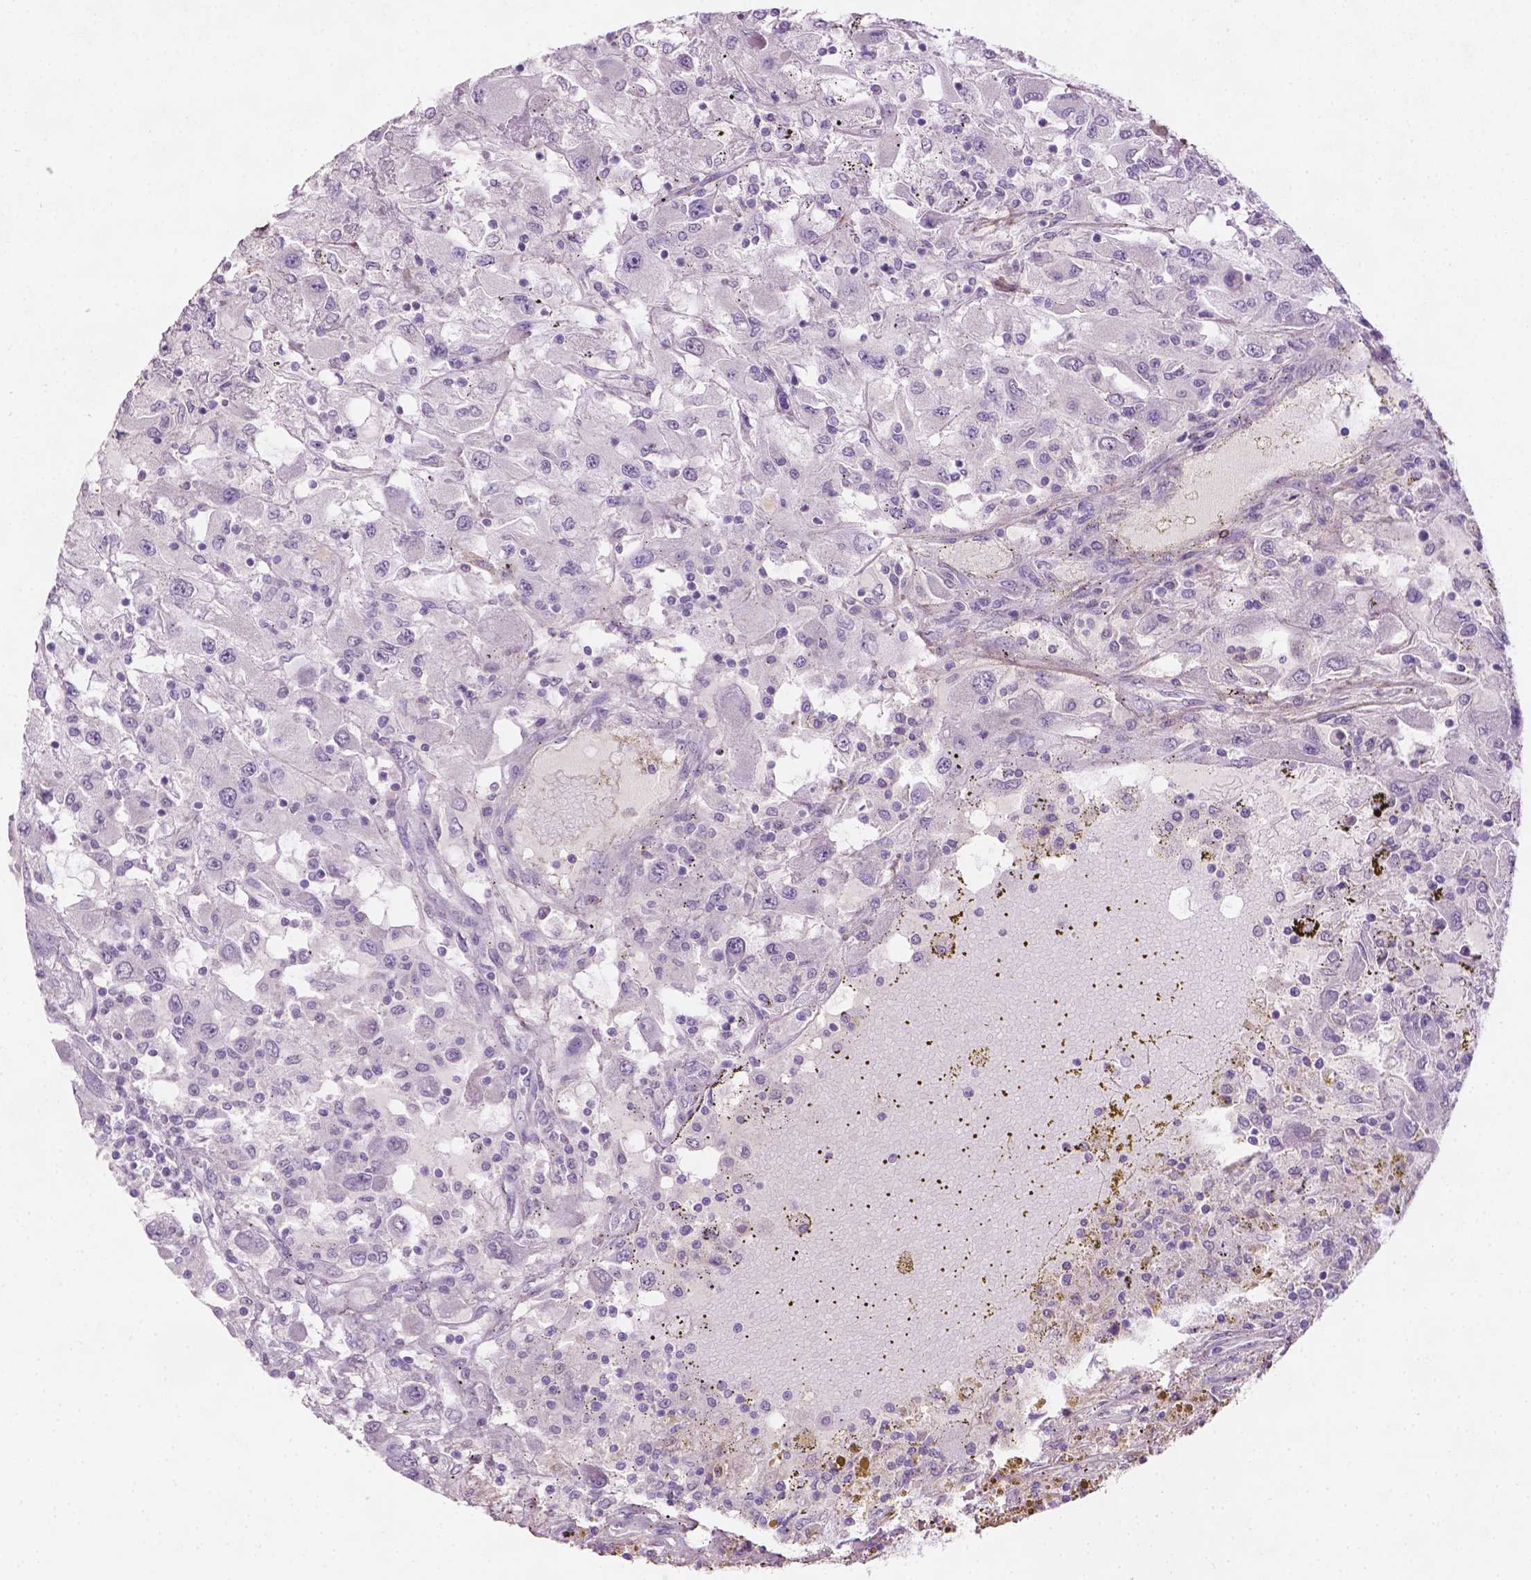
{"staining": {"intensity": "negative", "quantity": "none", "location": "none"}, "tissue": "renal cancer", "cell_type": "Tumor cells", "image_type": "cancer", "snomed": [{"axis": "morphology", "description": "Adenocarcinoma, NOS"}, {"axis": "topography", "description": "Kidney"}], "caption": "A histopathology image of renal cancer (adenocarcinoma) stained for a protein shows no brown staining in tumor cells. (Stains: DAB (3,3'-diaminobenzidine) IHC with hematoxylin counter stain, Microscopy: brightfield microscopy at high magnification).", "gene": "DLG2", "patient": {"sex": "female", "age": 67}}